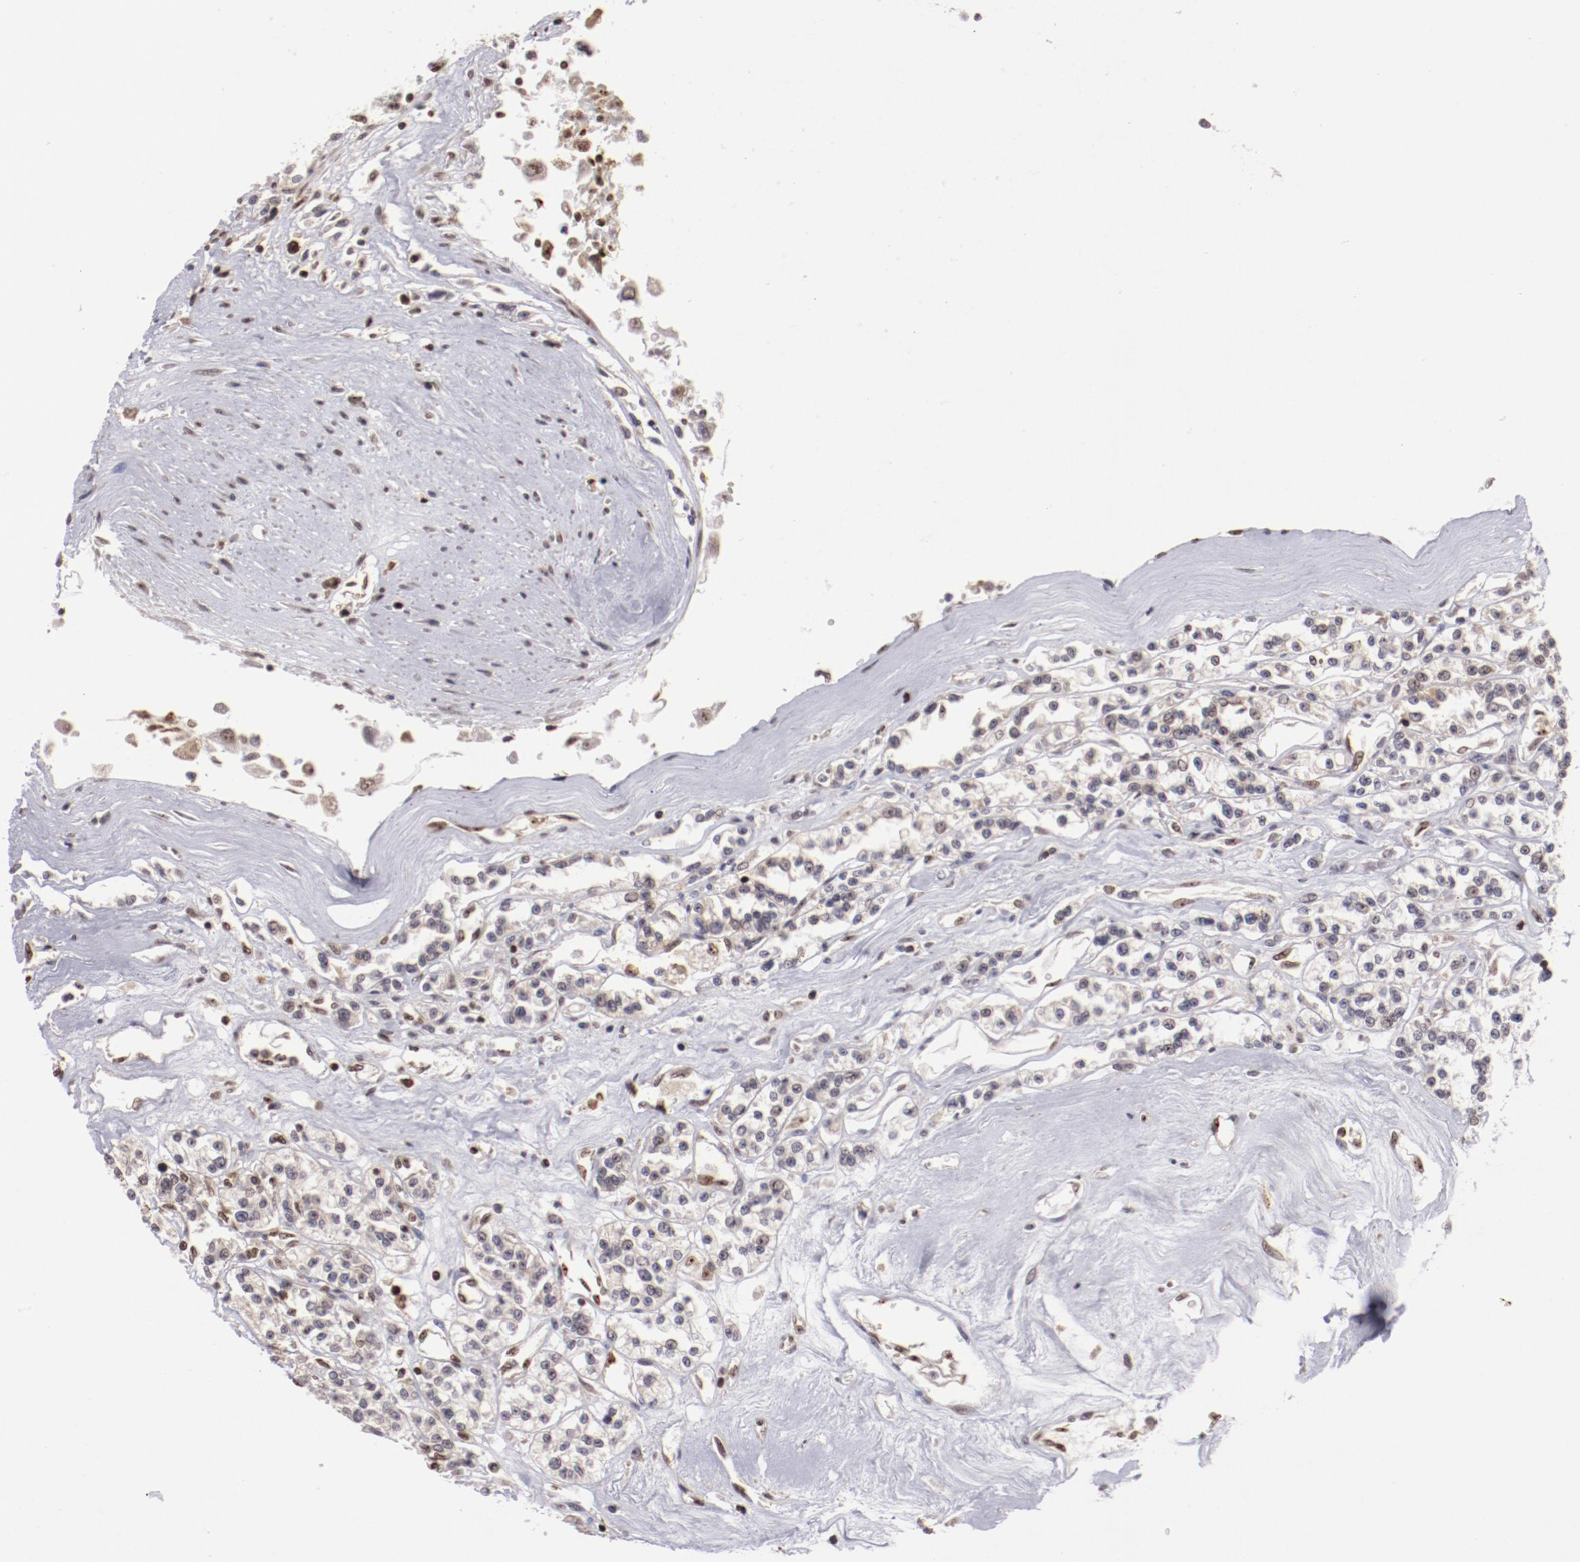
{"staining": {"intensity": "weak", "quantity": "<25%", "location": "cytoplasmic/membranous"}, "tissue": "renal cancer", "cell_type": "Tumor cells", "image_type": "cancer", "snomed": [{"axis": "morphology", "description": "Adenocarcinoma, NOS"}, {"axis": "topography", "description": "Kidney"}], "caption": "The histopathology image reveals no significant positivity in tumor cells of renal cancer (adenocarcinoma). (IHC, brightfield microscopy, high magnification).", "gene": "DDX24", "patient": {"sex": "female", "age": 76}}